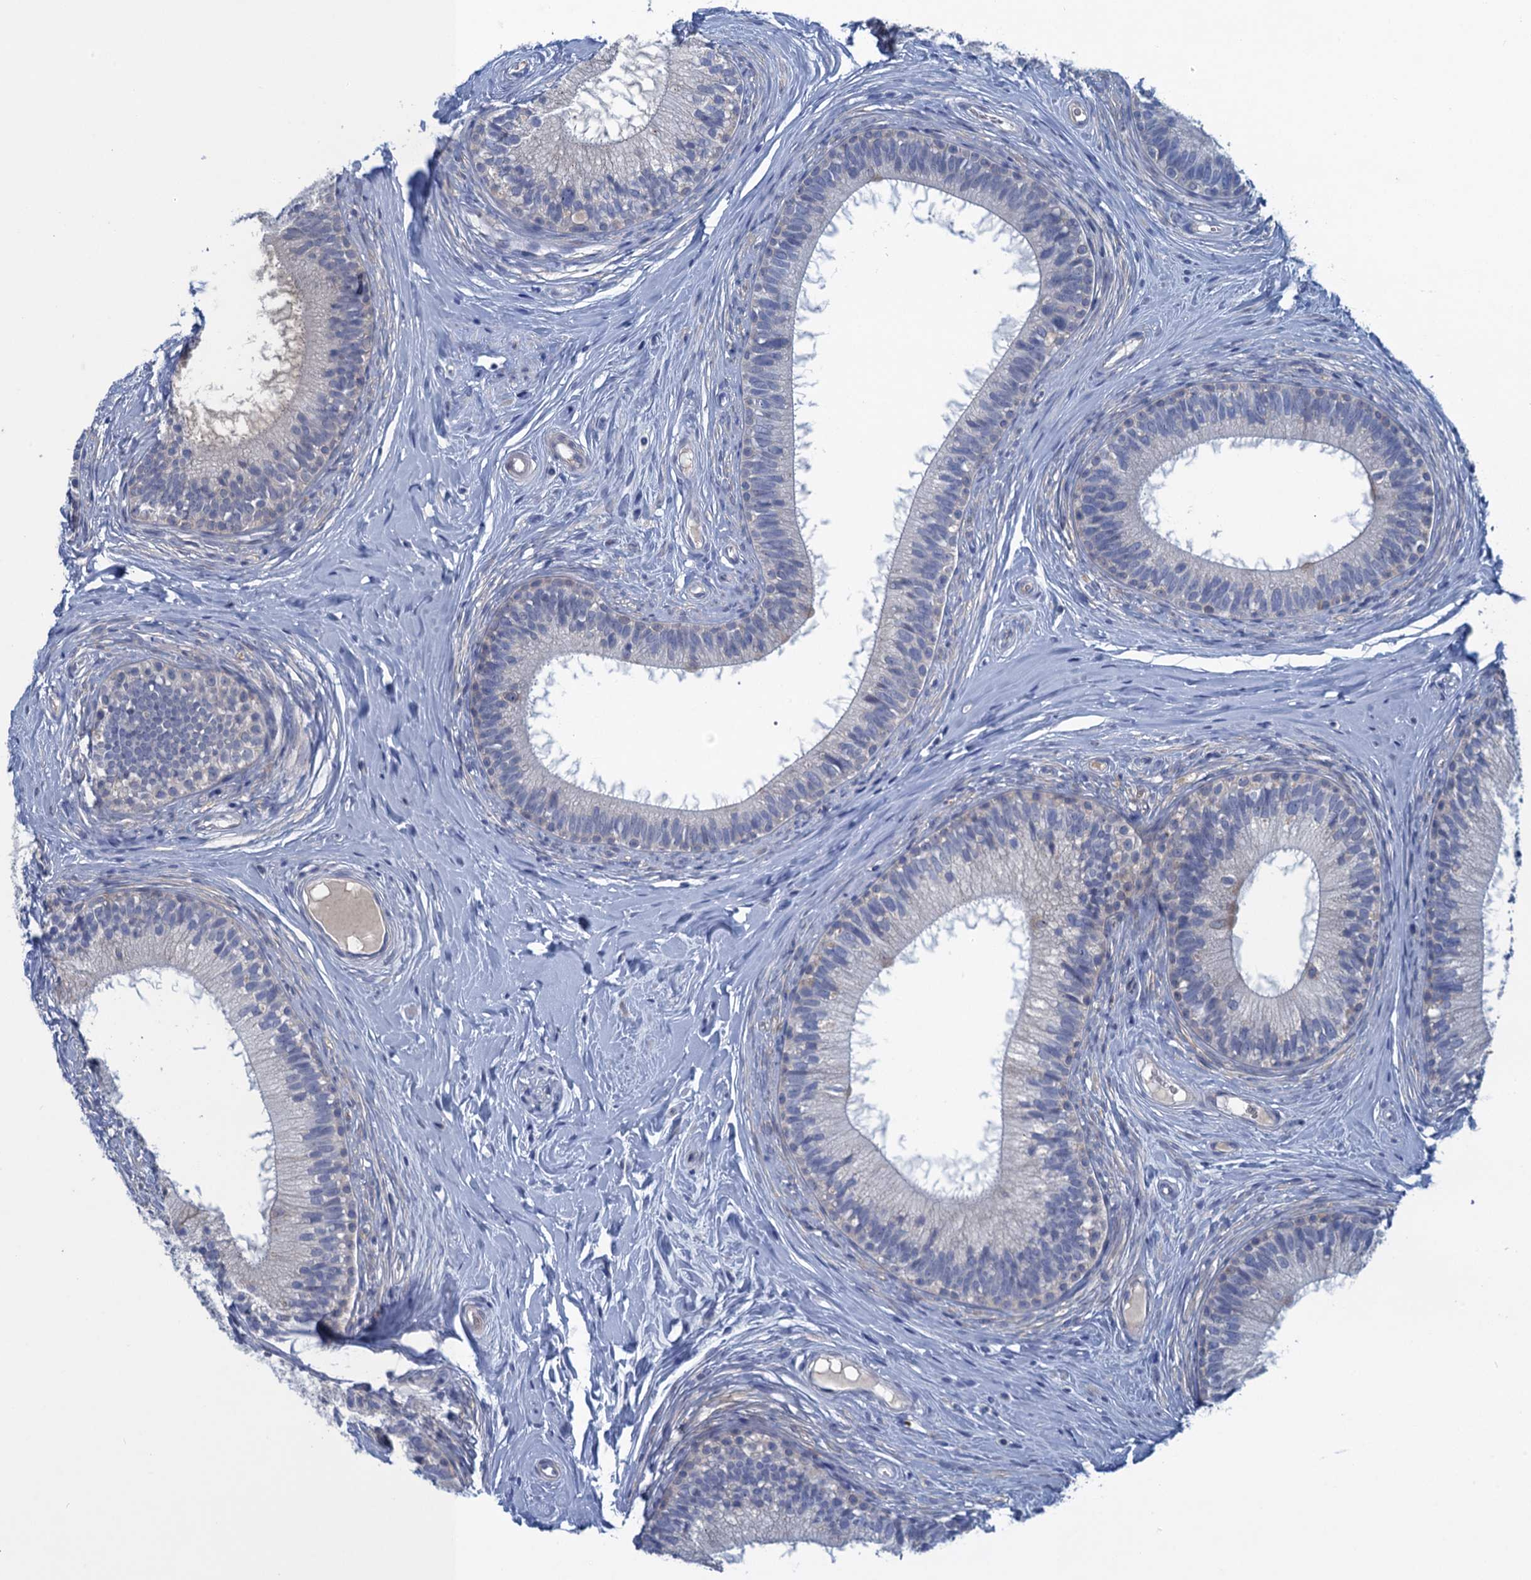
{"staining": {"intensity": "moderate", "quantity": "<25%", "location": "cytoplasmic/membranous"}, "tissue": "epididymis", "cell_type": "Glandular cells", "image_type": "normal", "snomed": [{"axis": "morphology", "description": "Normal tissue, NOS"}, {"axis": "topography", "description": "Epididymis"}], "caption": "High-magnification brightfield microscopy of normal epididymis stained with DAB (3,3'-diaminobenzidine) (brown) and counterstained with hematoxylin (blue). glandular cells exhibit moderate cytoplasmic/membranous staining is appreciated in approximately<25% of cells.", "gene": "SCEL", "patient": {"sex": "male", "age": 33}}